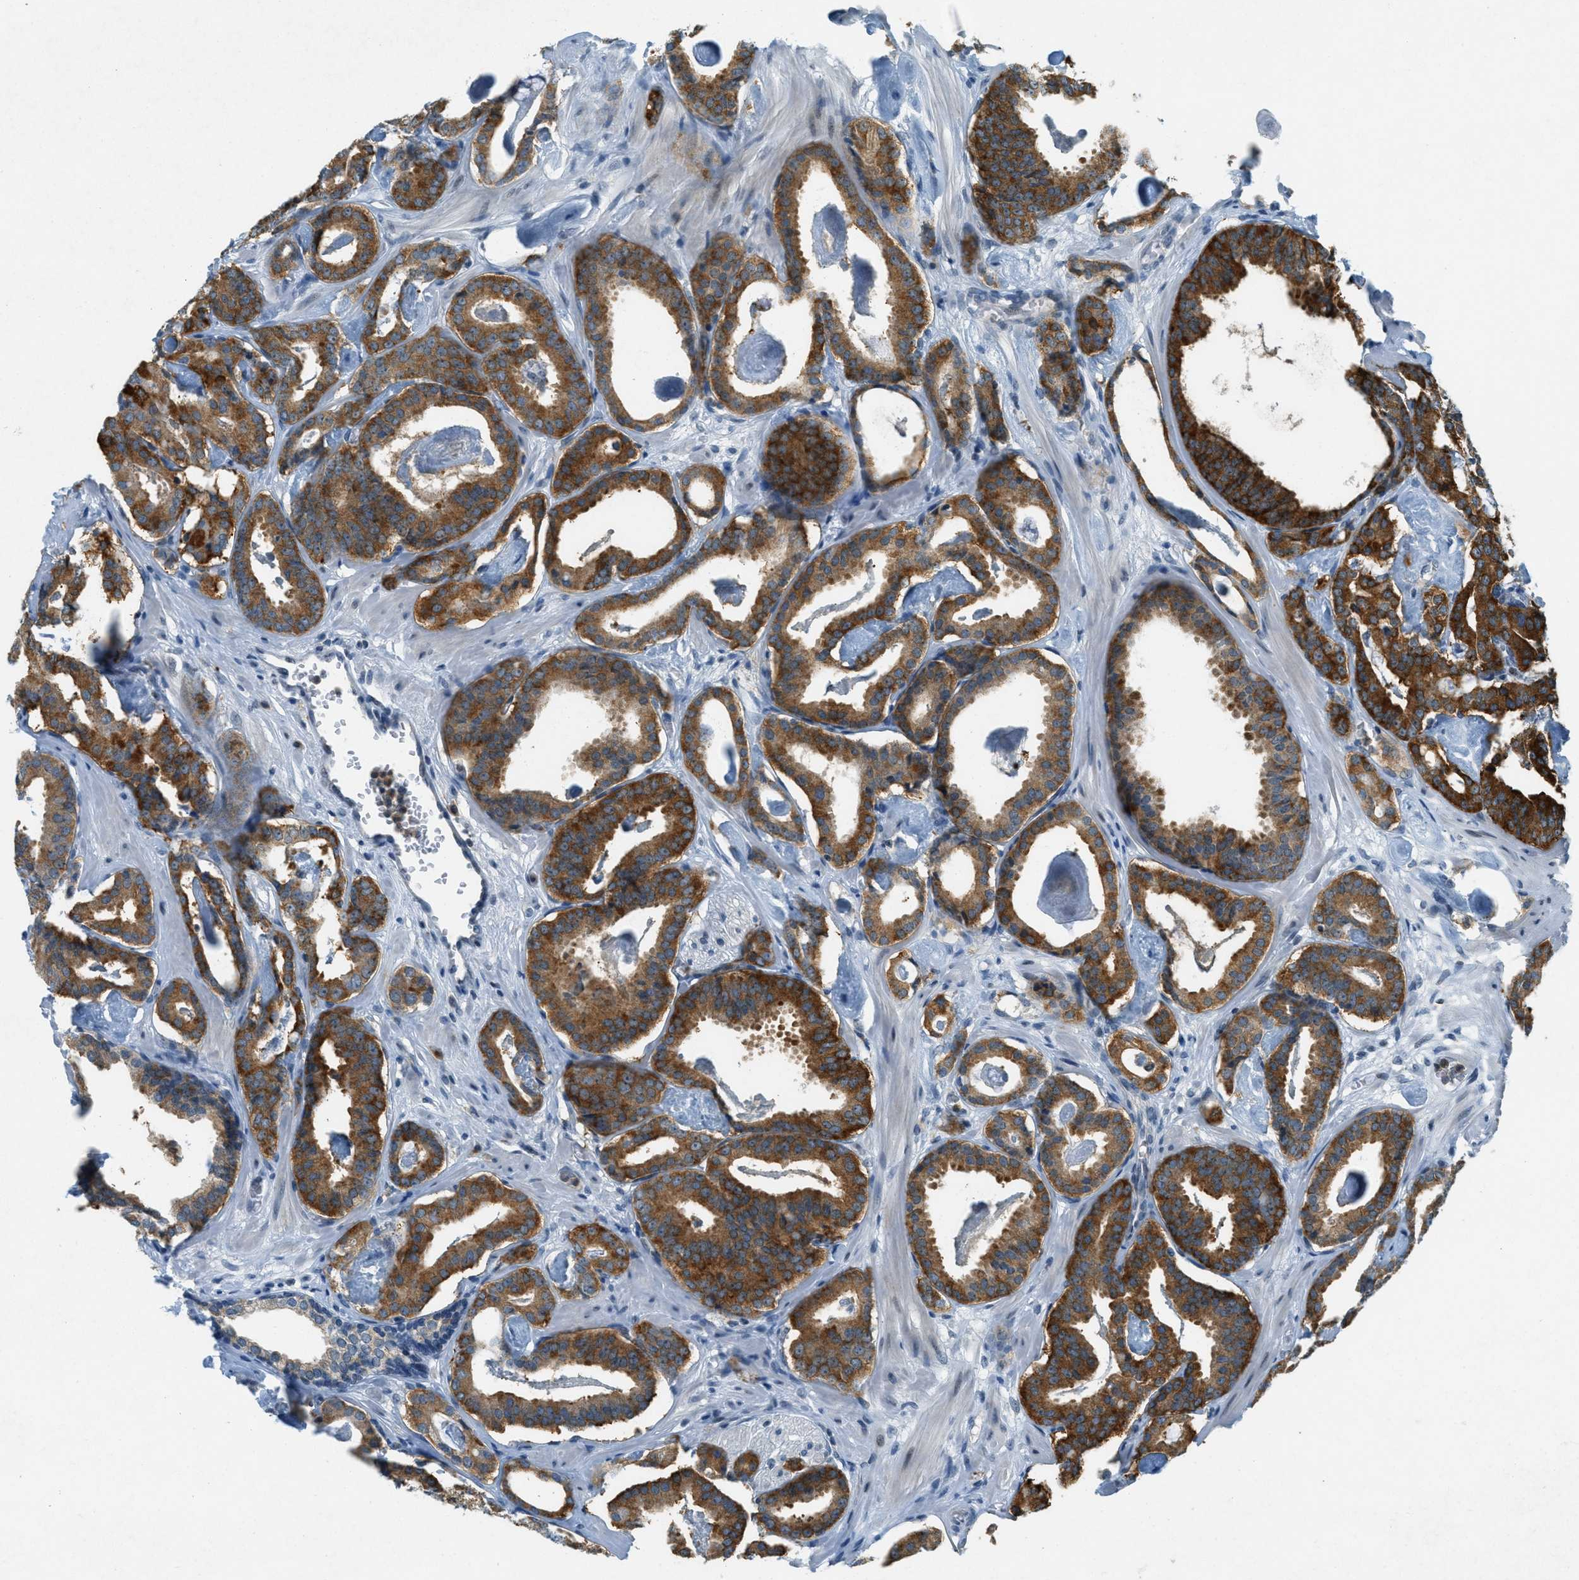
{"staining": {"intensity": "strong", "quantity": ">75%", "location": "cytoplasmic/membranous"}, "tissue": "prostate cancer", "cell_type": "Tumor cells", "image_type": "cancer", "snomed": [{"axis": "morphology", "description": "Adenocarcinoma, Low grade"}, {"axis": "topography", "description": "Prostate"}], "caption": "Adenocarcinoma (low-grade) (prostate) tissue displays strong cytoplasmic/membranous expression in about >75% of tumor cells, visualized by immunohistochemistry. The staining is performed using DAB brown chromogen to label protein expression. The nuclei are counter-stained blue using hematoxylin.", "gene": "FYN", "patient": {"sex": "male", "age": 53}}